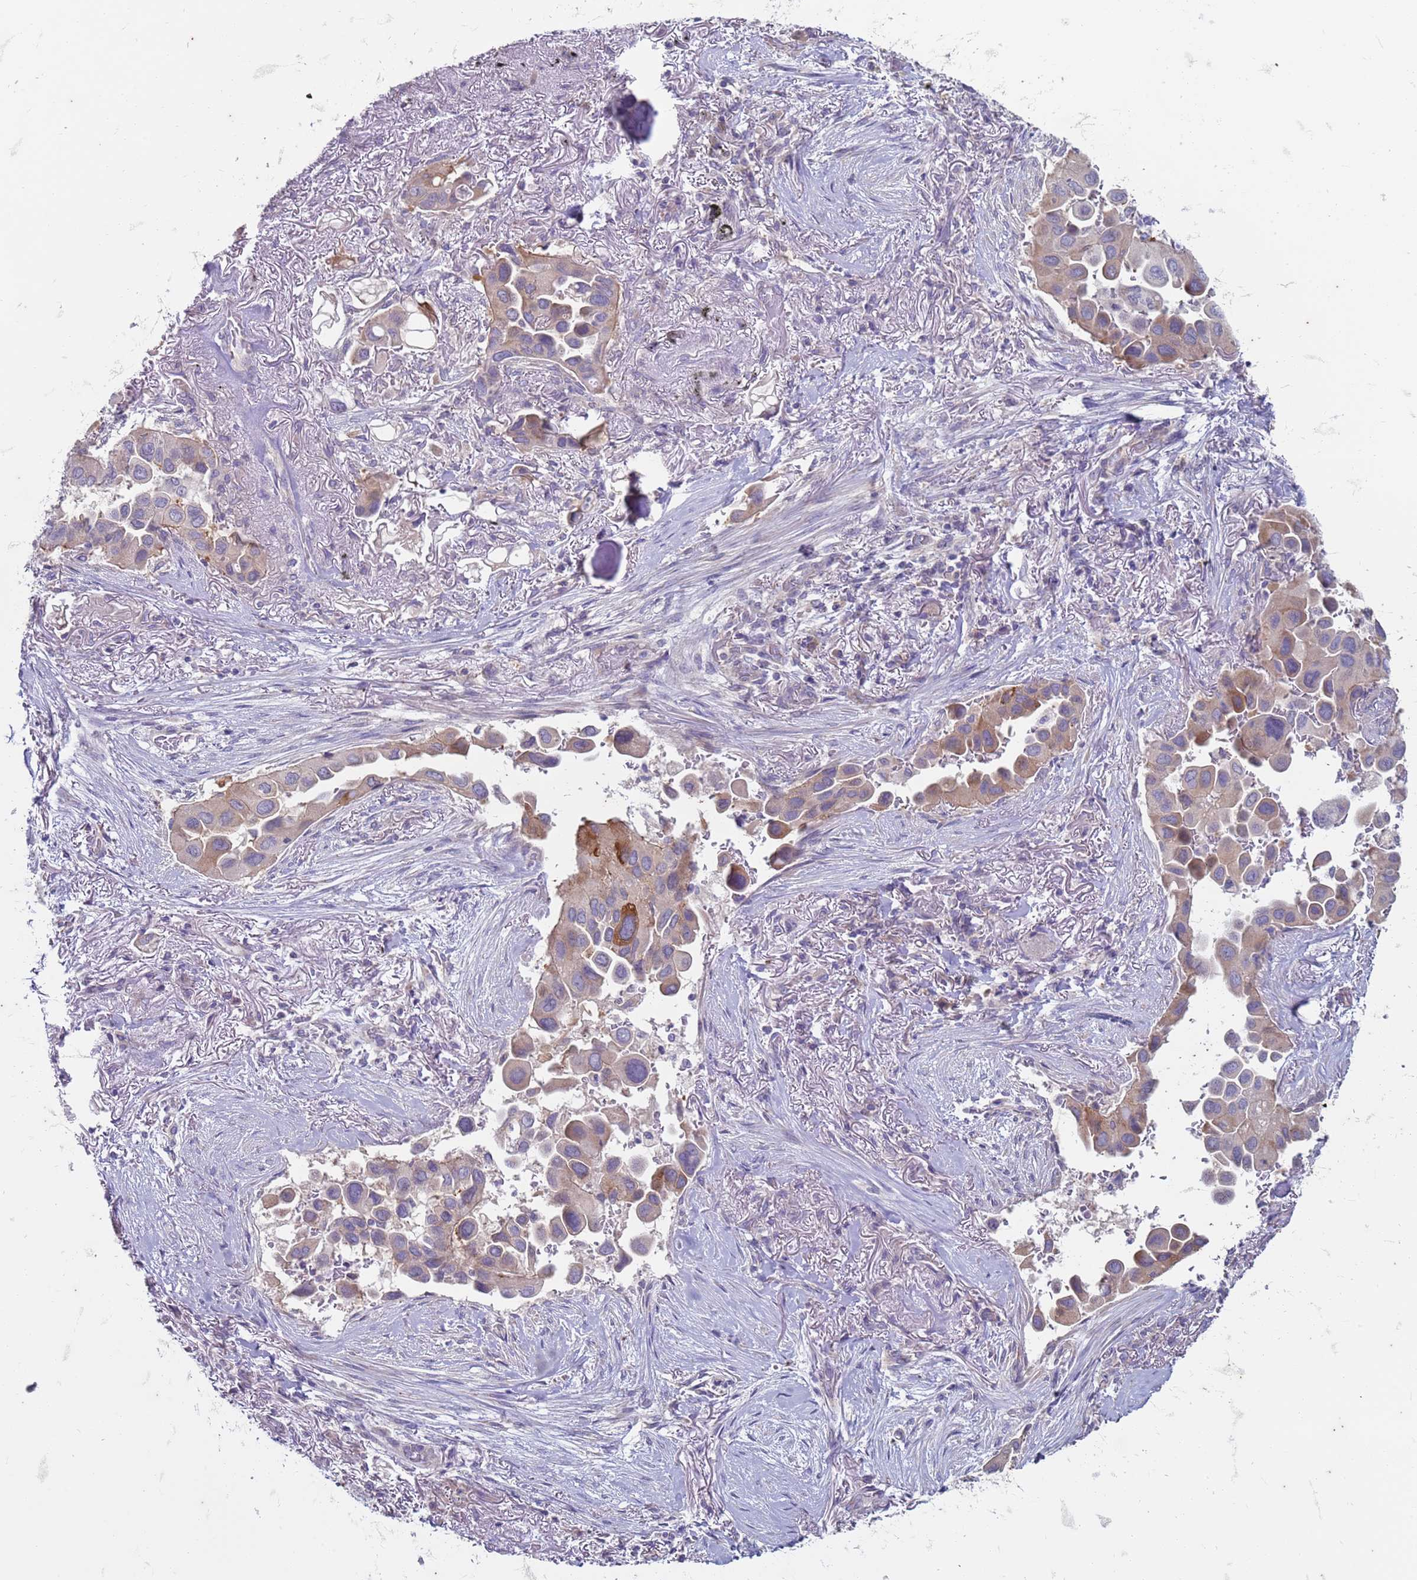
{"staining": {"intensity": "moderate", "quantity": "<25%", "location": "cytoplasmic/membranous"}, "tissue": "lung cancer", "cell_type": "Tumor cells", "image_type": "cancer", "snomed": [{"axis": "morphology", "description": "Adenocarcinoma, NOS"}, {"axis": "topography", "description": "Lung"}], "caption": "A brown stain shows moderate cytoplasmic/membranous staining of a protein in human adenocarcinoma (lung) tumor cells.", "gene": "SUCO", "patient": {"sex": "female", "age": 76}}